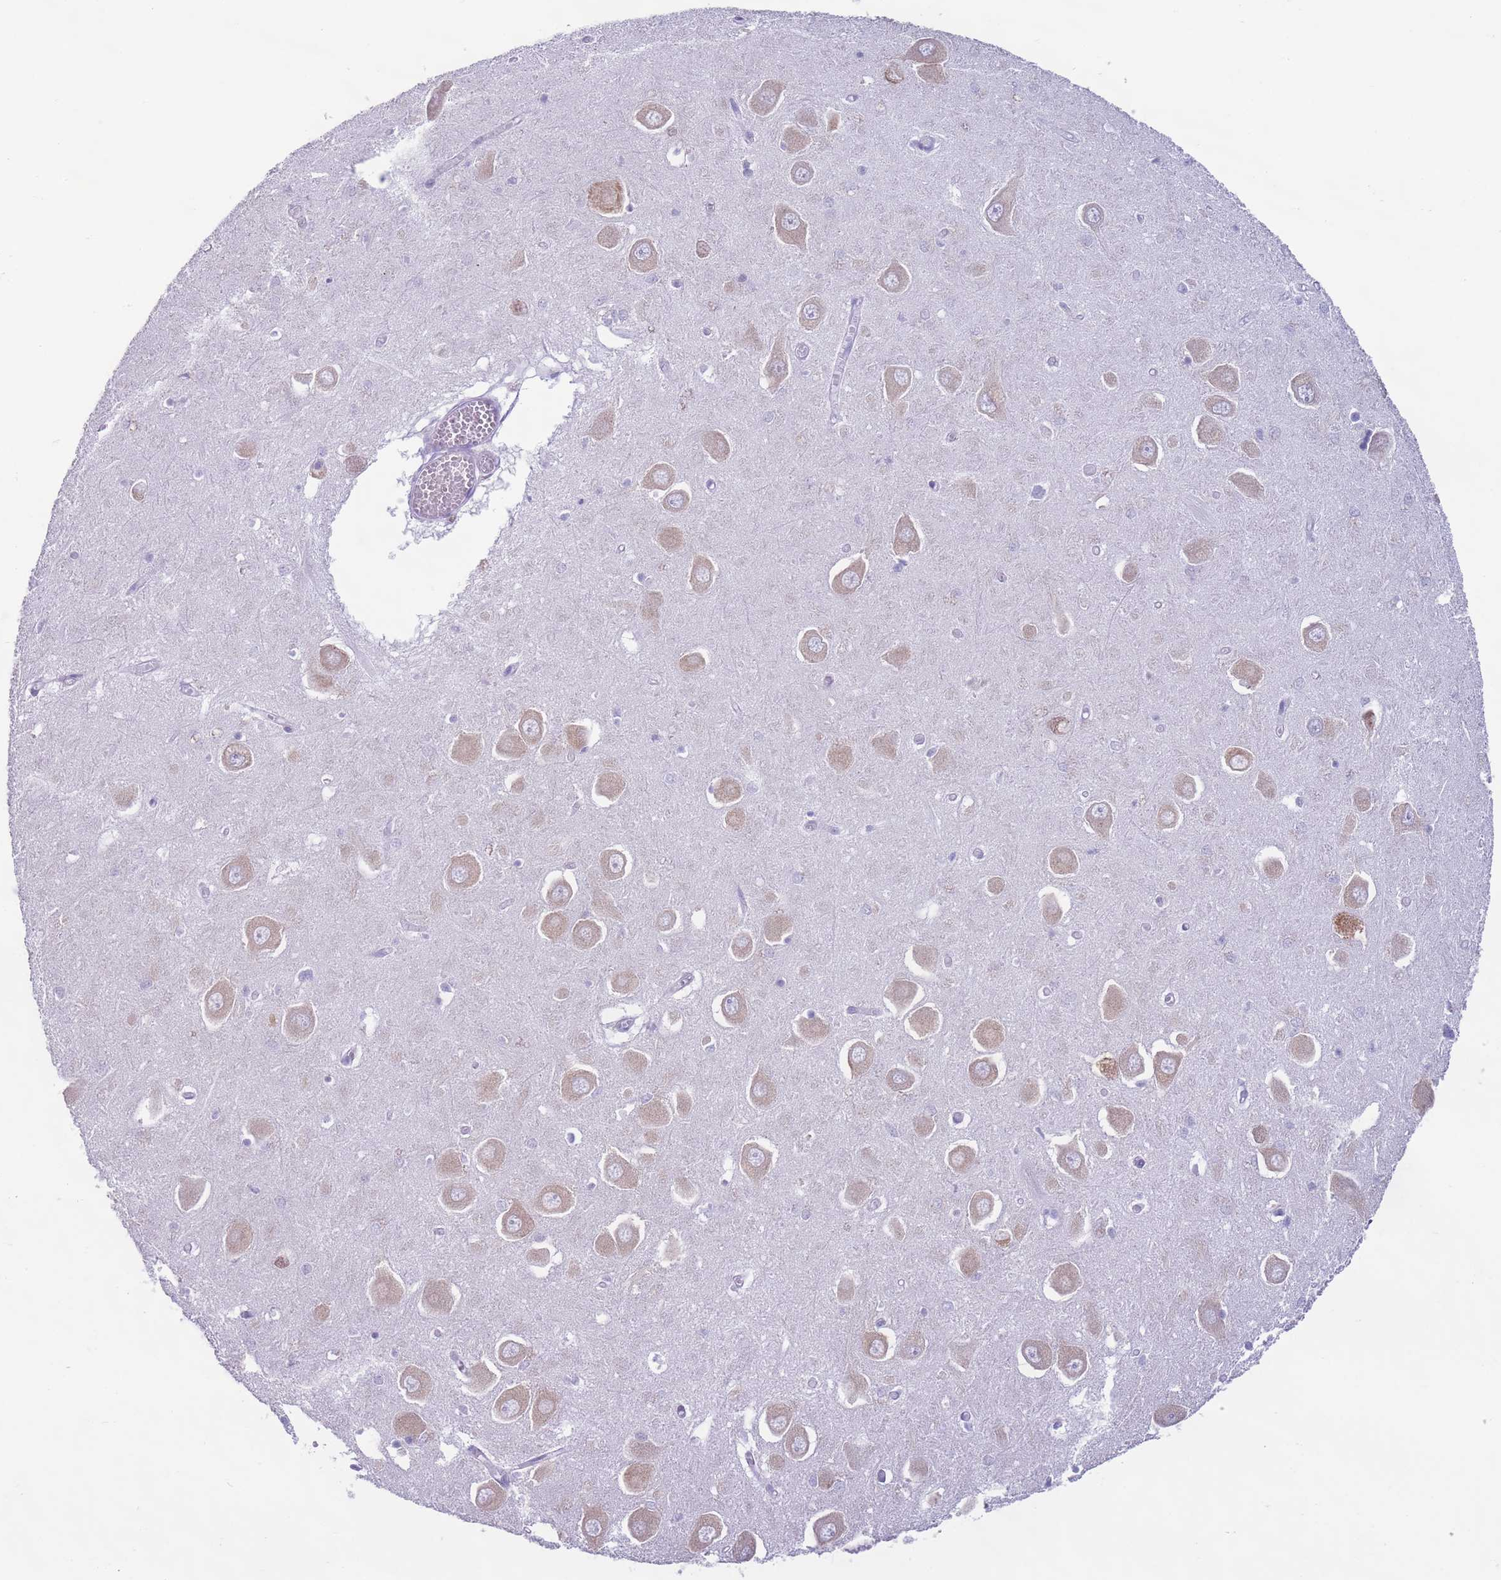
{"staining": {"intensity": "negative", "quantity": "none", "location": "none"}, "tissue": "hippocampus", "cell_type": "Glial cells", "image_type": "normal", "snomed": [{"axis": "morphology", "description": "Normal tissue, NOS"}, {"axis": "topography", "description": "Hippocampus"}], "caption": "Hippocampus was stained to show a protein in brown. There is no significant expression in glial cells. The staining was performed using DAB to visualize the protein expression in brown, while the nuclei were stained in blue with hematoxylin (Magnification: 20x).", "gene": "HYOU1", "patient": {"sex": "male", "age": 70}}